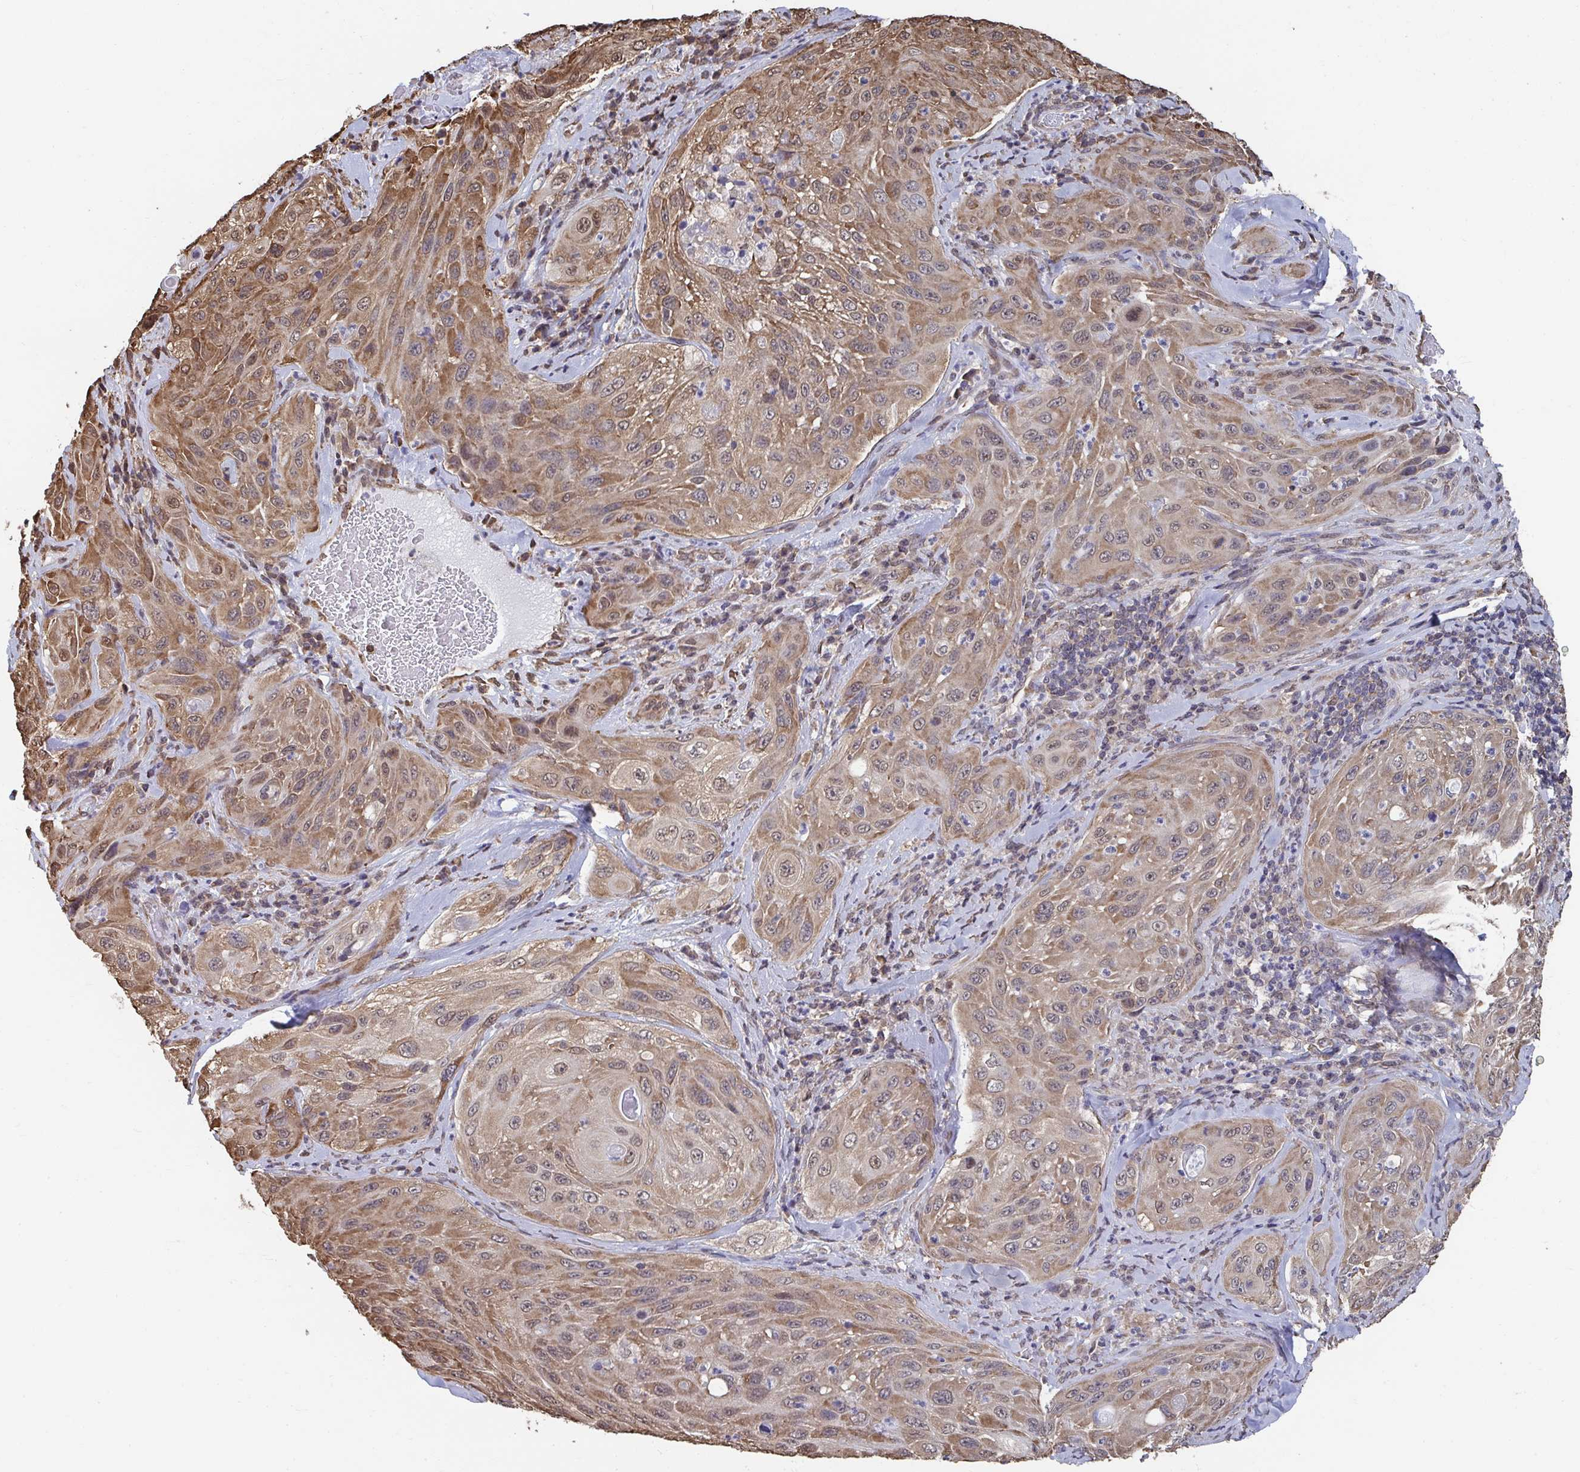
{"staining": {"intensity": "weak", "quantity": ">75%", "location": "cytoplasmic/membranous"}, "tissue": "cervical cancer", "cell_type": "Tumor cells", "image_type": "cancer", "snomed": [{"axis": "morphology", "description": "Squamous cell carcinoma, NOS"}, {"axis": "topography", "description": "Cervix"}], "caption": "Tumor cells demonstrate low levels of weak cytoplasmic/membranous positivity in about >75% of cells in human cervical cancer (squamous cell carcinoma).", "gene": "SYNCRIP", "patient": {"sex": "female", "age": 42}}